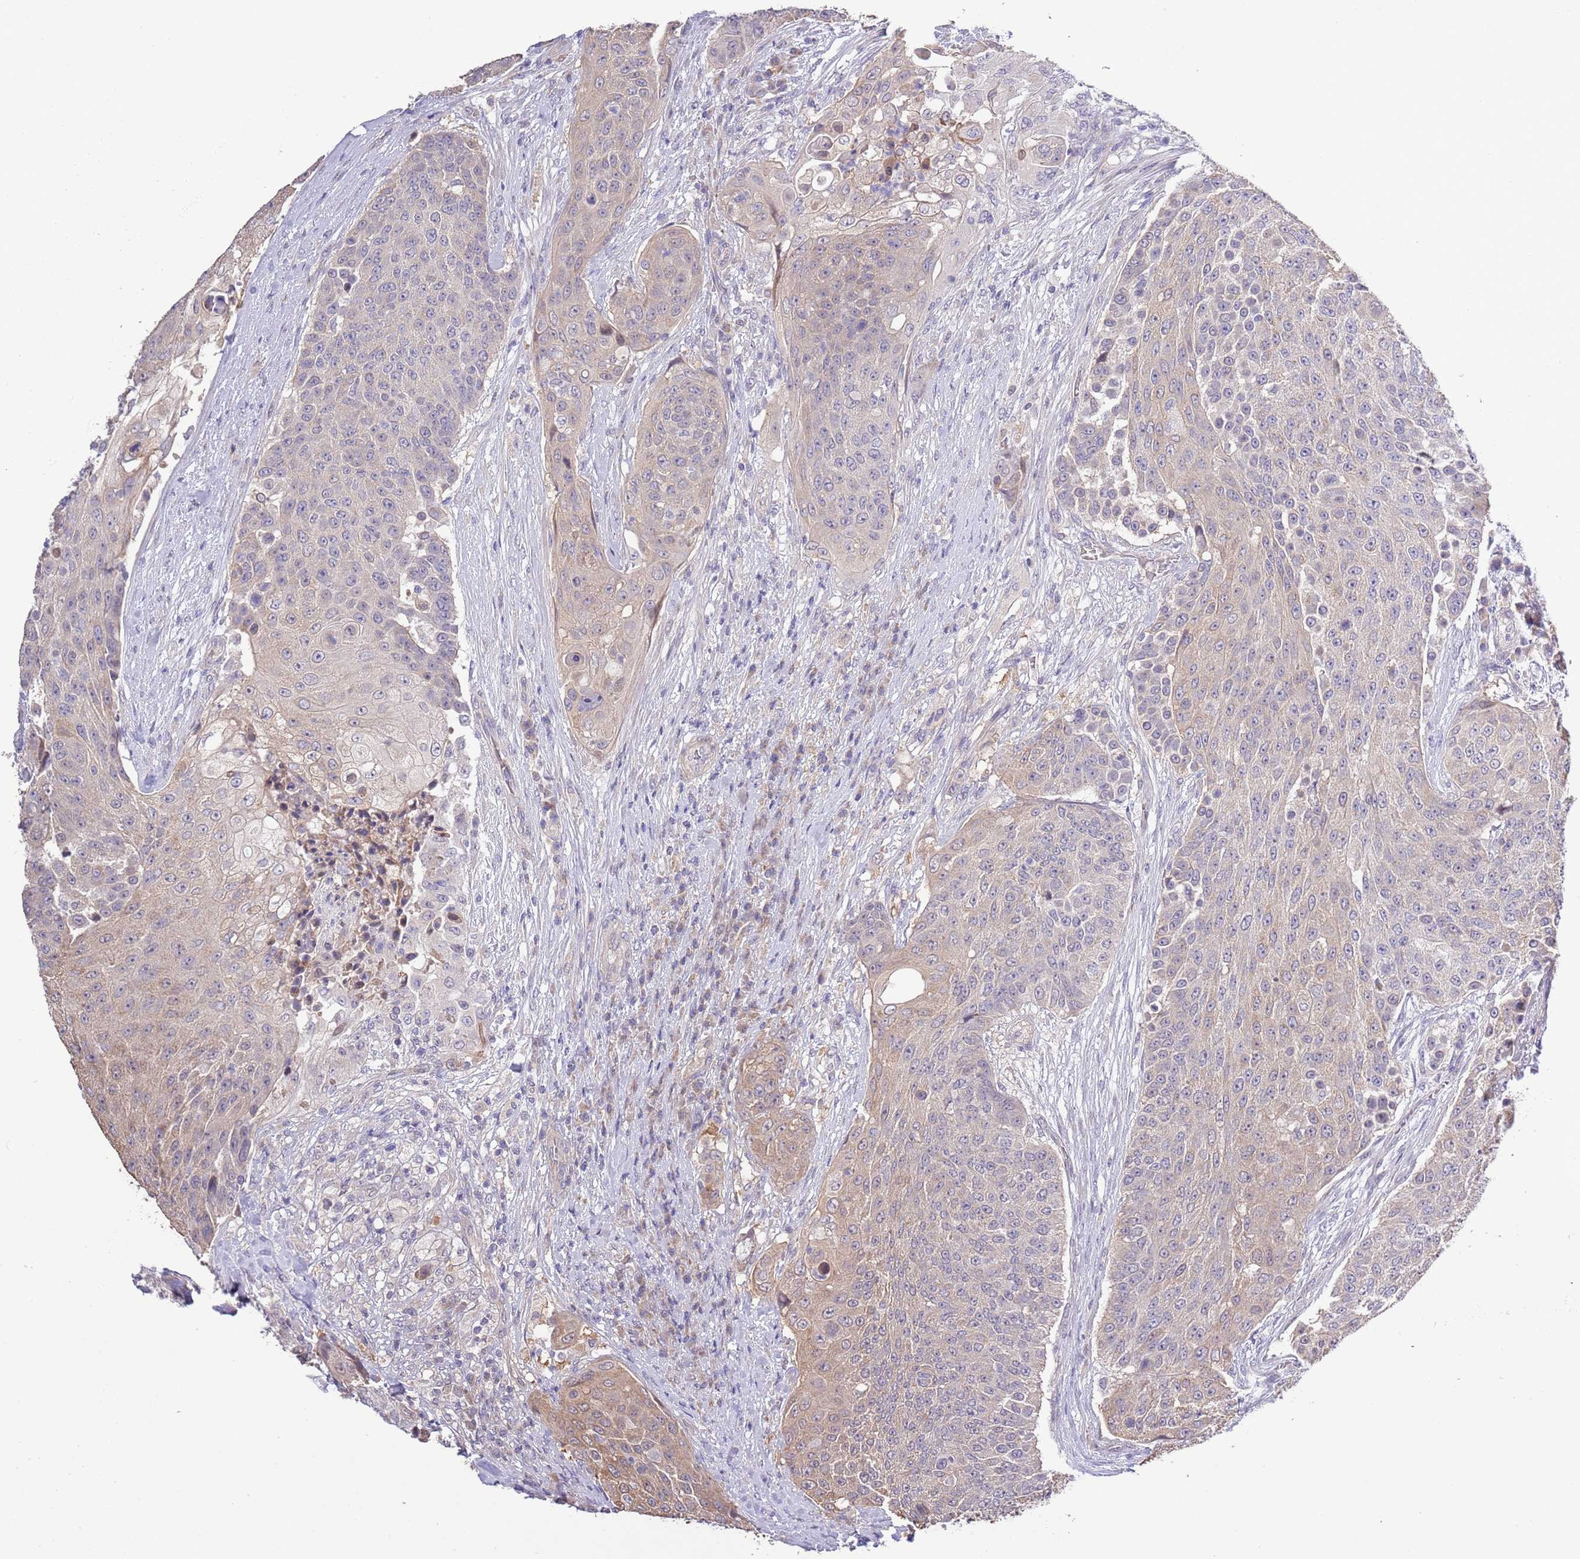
{"staining": {"intensity": "weak", "quantity": "25%-75%", "location": "cytoplasmic/membranous"}, "tissue": "urothelial cancer", "cell_type": "Tumor cells", "image_type": "cancer", "snomed": [{"axis": "morphology", "description": "Urothelial carcinoma, High grade"}, {"axis": "topography", "description": "Urinary bladder"}], "caption": "There is low levels of weak cytoplasmic/membranous expression in tumor cells of urothelial cancer, as demonstrated by immunohistochemical staining (brown color).", "gene": "LIPJ", "patient": {"sex": "female", "age": 63}}